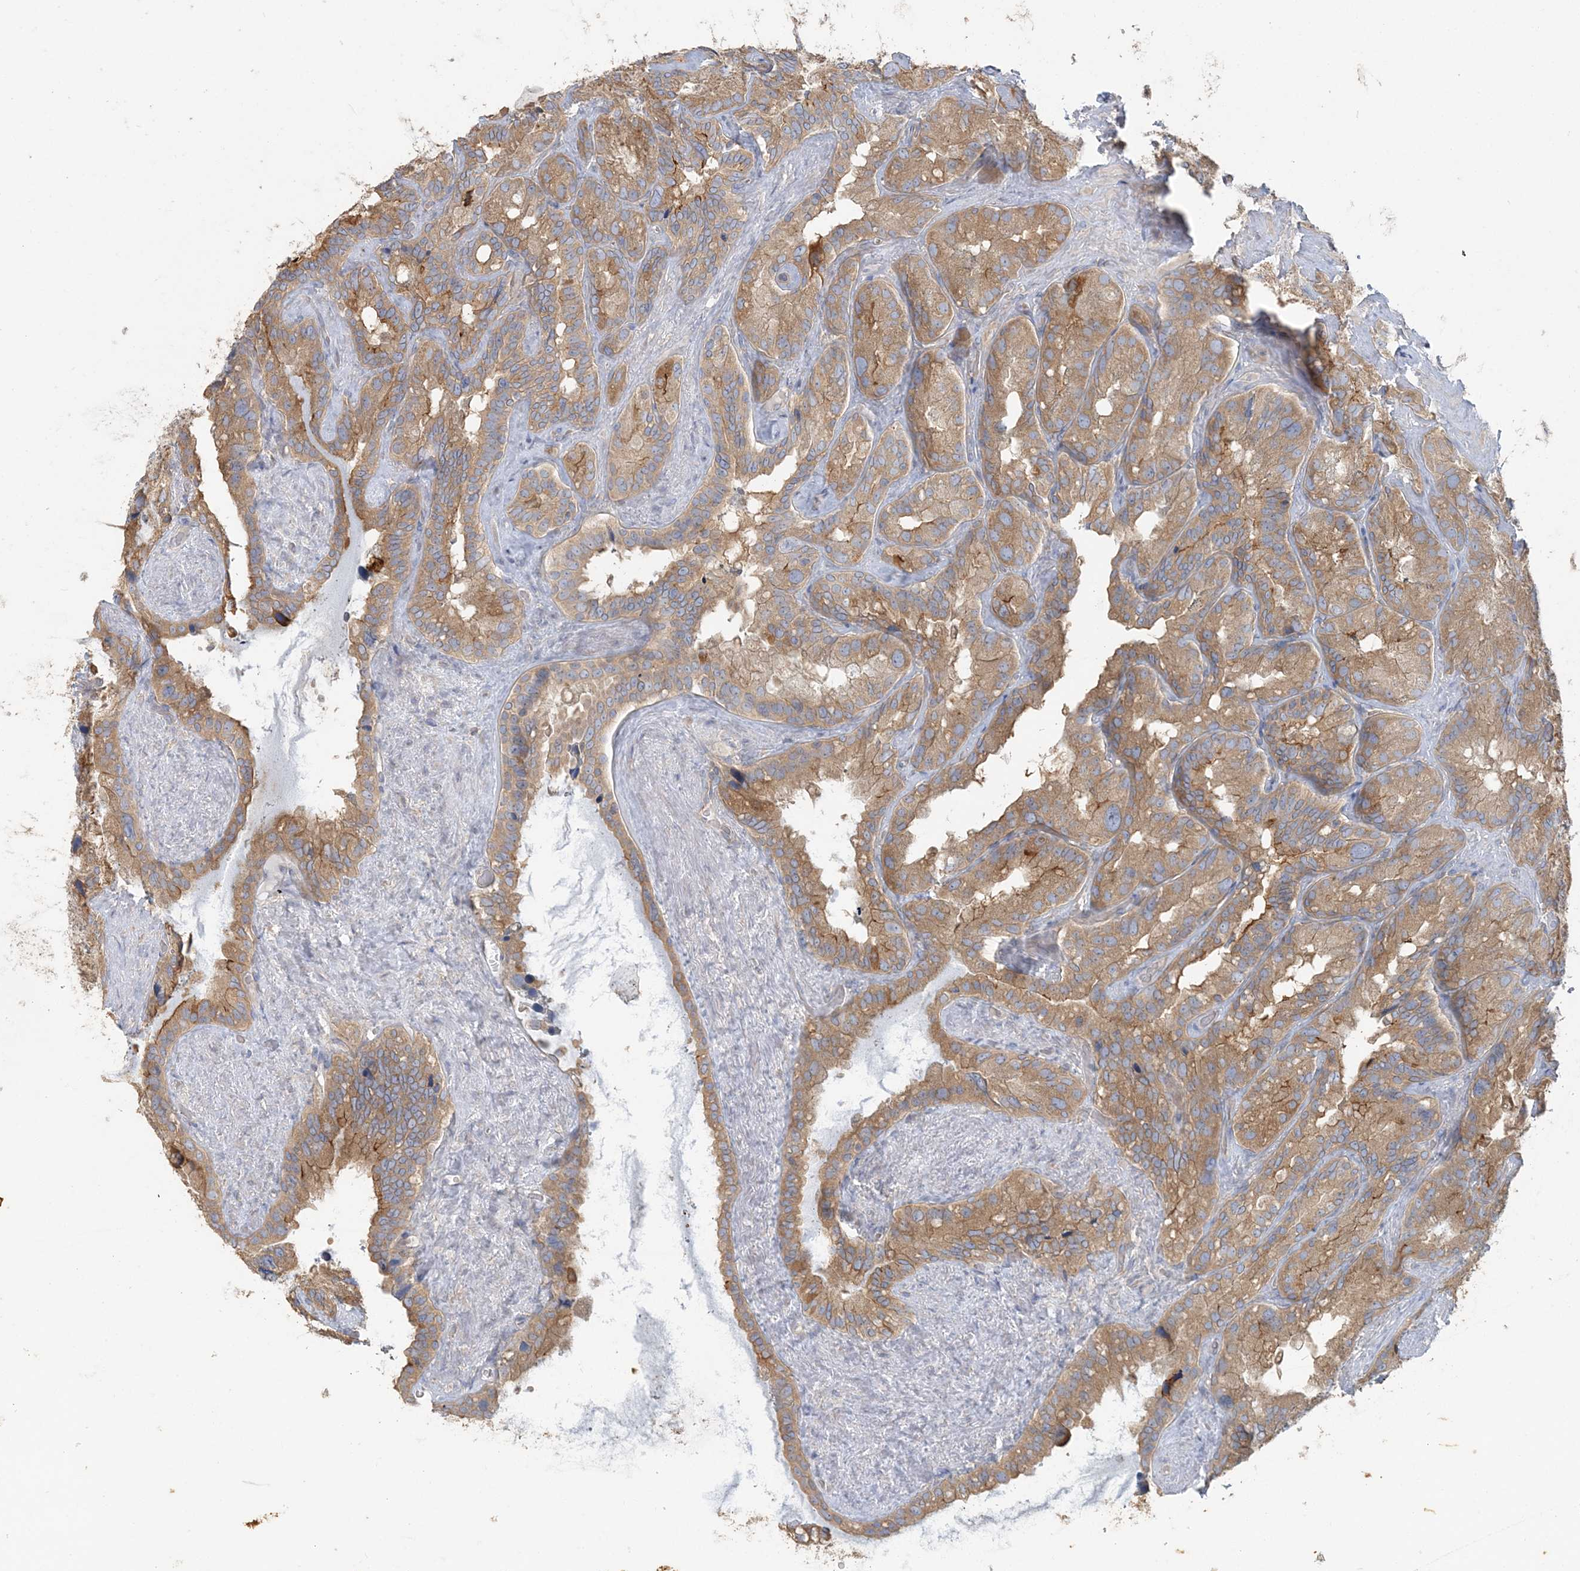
{"staining": {"intensity": "moderate", "quantity": ">75%", "location": "cytoplasmic/membranous"}, "tissue": "seminal vesicle", "cell_type": "Glandular cells", "image_type": "normal", "snomed": [{"axis": "morphology", "description": "Normal tissue, NOS"}, {"axis": "topography", "description": "Prostate"}, {"axis": "topography", "description": "Seminal veicle"}], "caption": "An image showing moderate cytoplasmic/membranous staining in about >75% of glandular cells in normal seminal vesicle, as visualized by brown immunohistochemical staining.", "gene": "TBC1D5", "patient": {"sex": "male", "age": 68}}